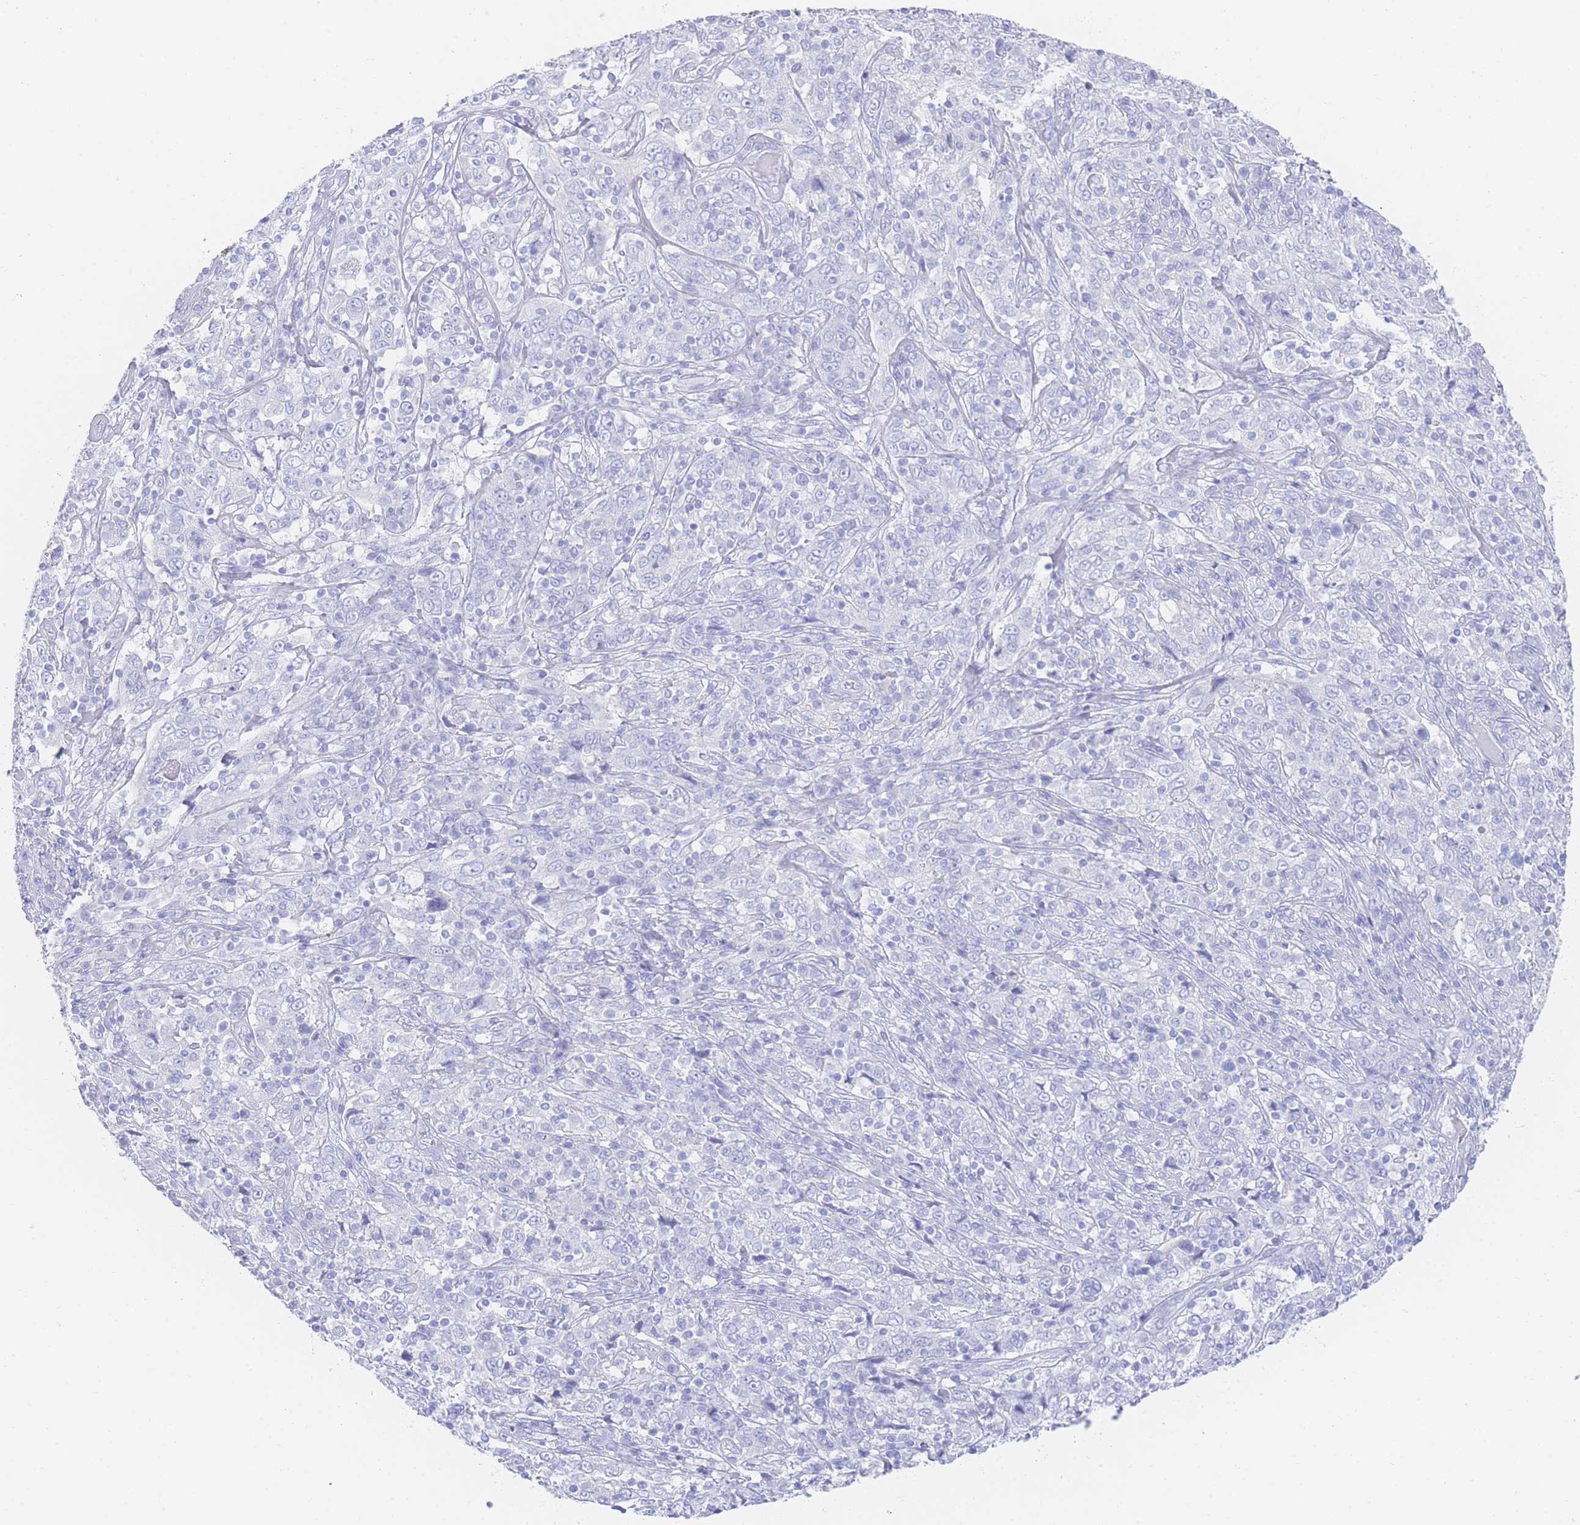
{"staining": {"intensity": "negative", "quantity": "none", "location": "none"}, "tissue": "cervical cancer", "cell_type": "Tumor cells", "image_type": "cancer", "snomed": [{"axis": "morphology", "description": "Squamous cell carcinoma, NOS"}, {"axis": "topography", "description": "Cervix"}], "caption": "This is an IHC photomicrograph of human cervical cancer (squamous cell carcinoma). There is no staining in tumor cells.", "gene": "LRRC37A", "patient": {"sex": "female", "age": 46}}